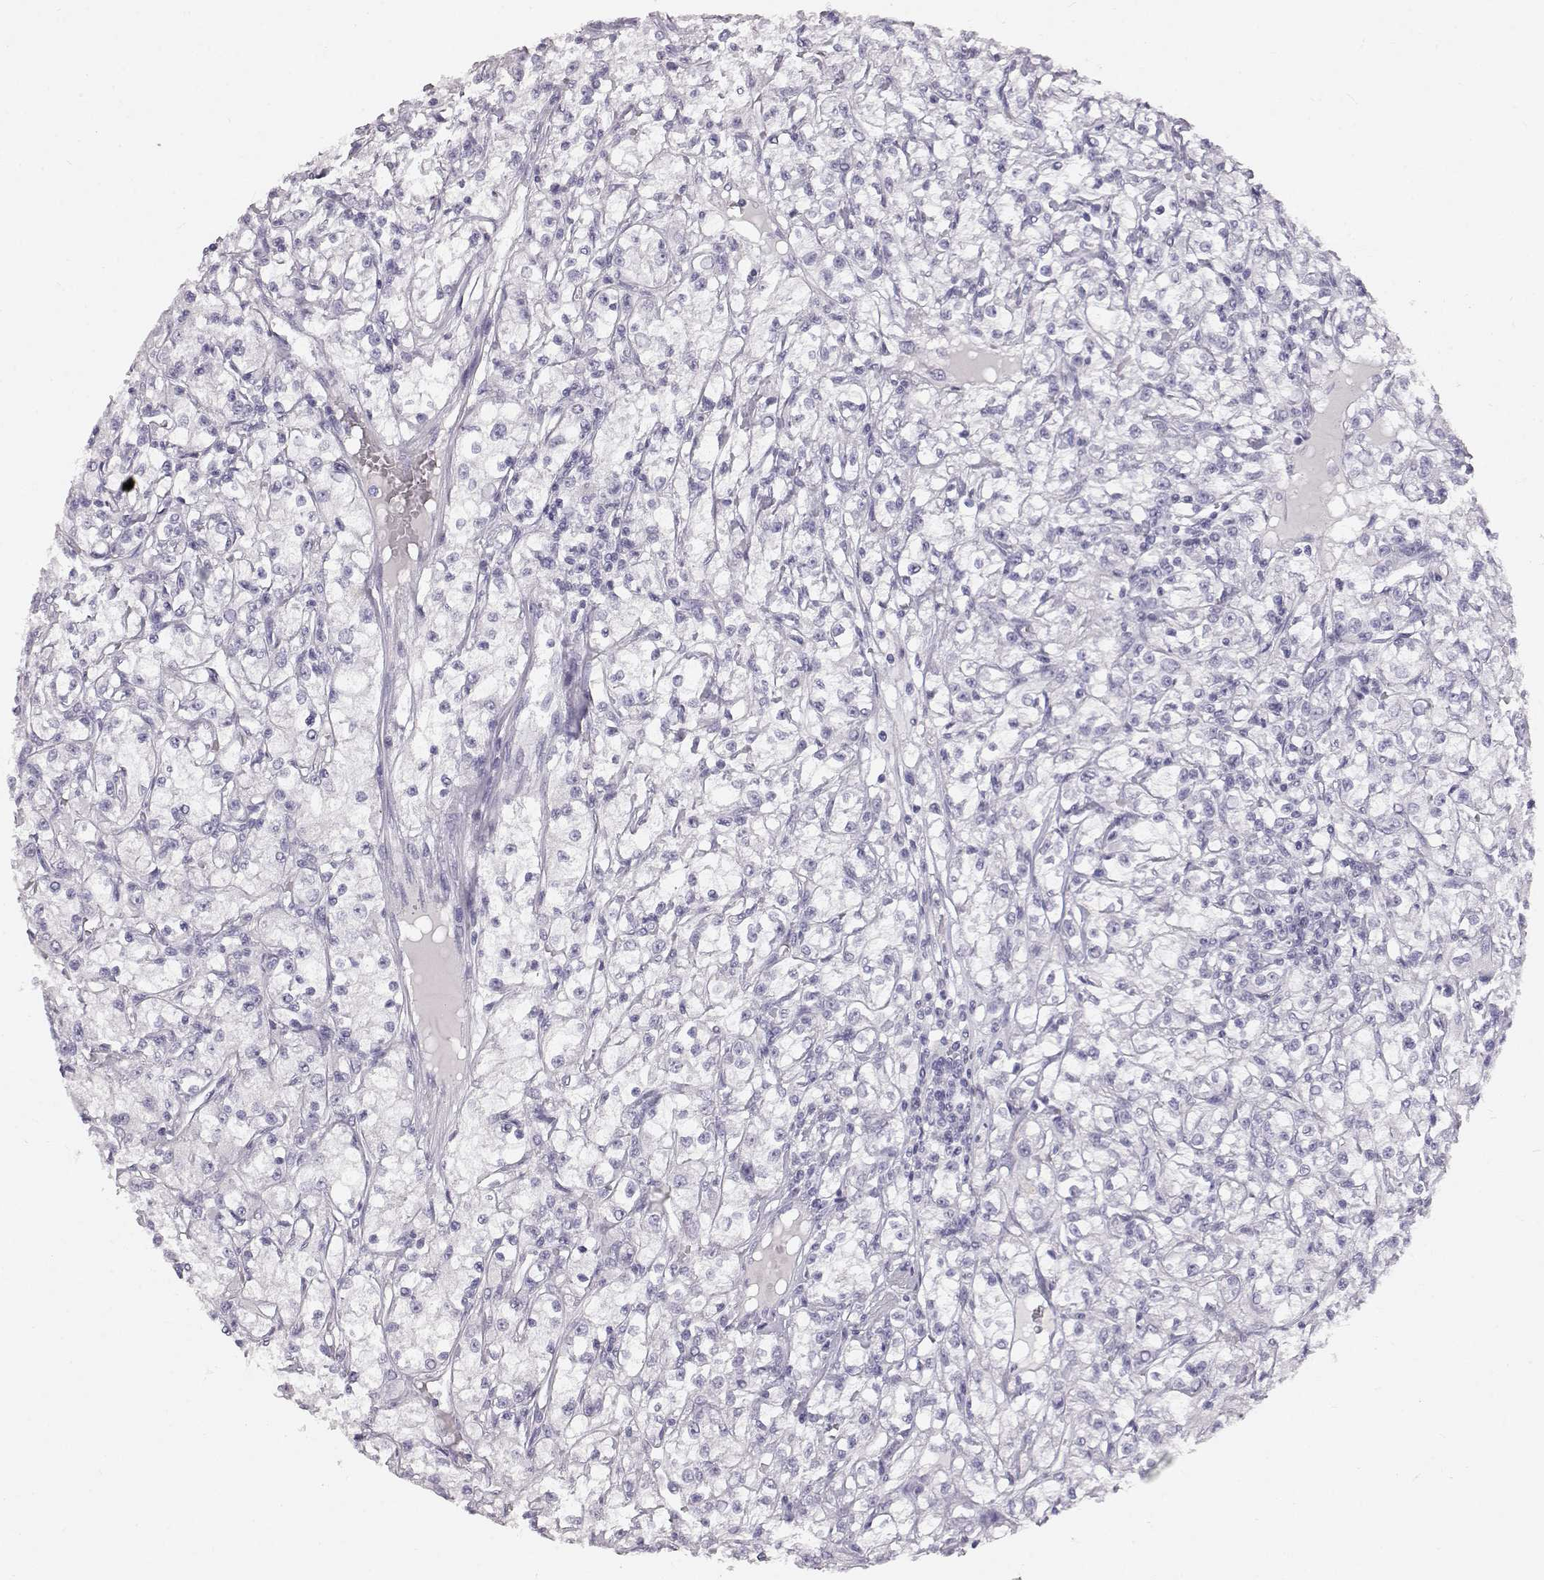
{"staining": {"intensity": "negative", "quantity": "none", "location": "none"}, "tissue": "renal cancer", "cell_type": "Tumor cells", "image_type": "cancer", "snomed": [{"axis": "morphology", "description": "Adenocarcinoma, NOS"}, {"axis": "topography", "description": "Kidney"}], "caption": "DAB immunohistochemical staining of renal adenocarcinoma exhibits no significant expression in tumor cells.", "gene": "KRTAP16-1", "patient": {"sex": "female", "age": 59}}